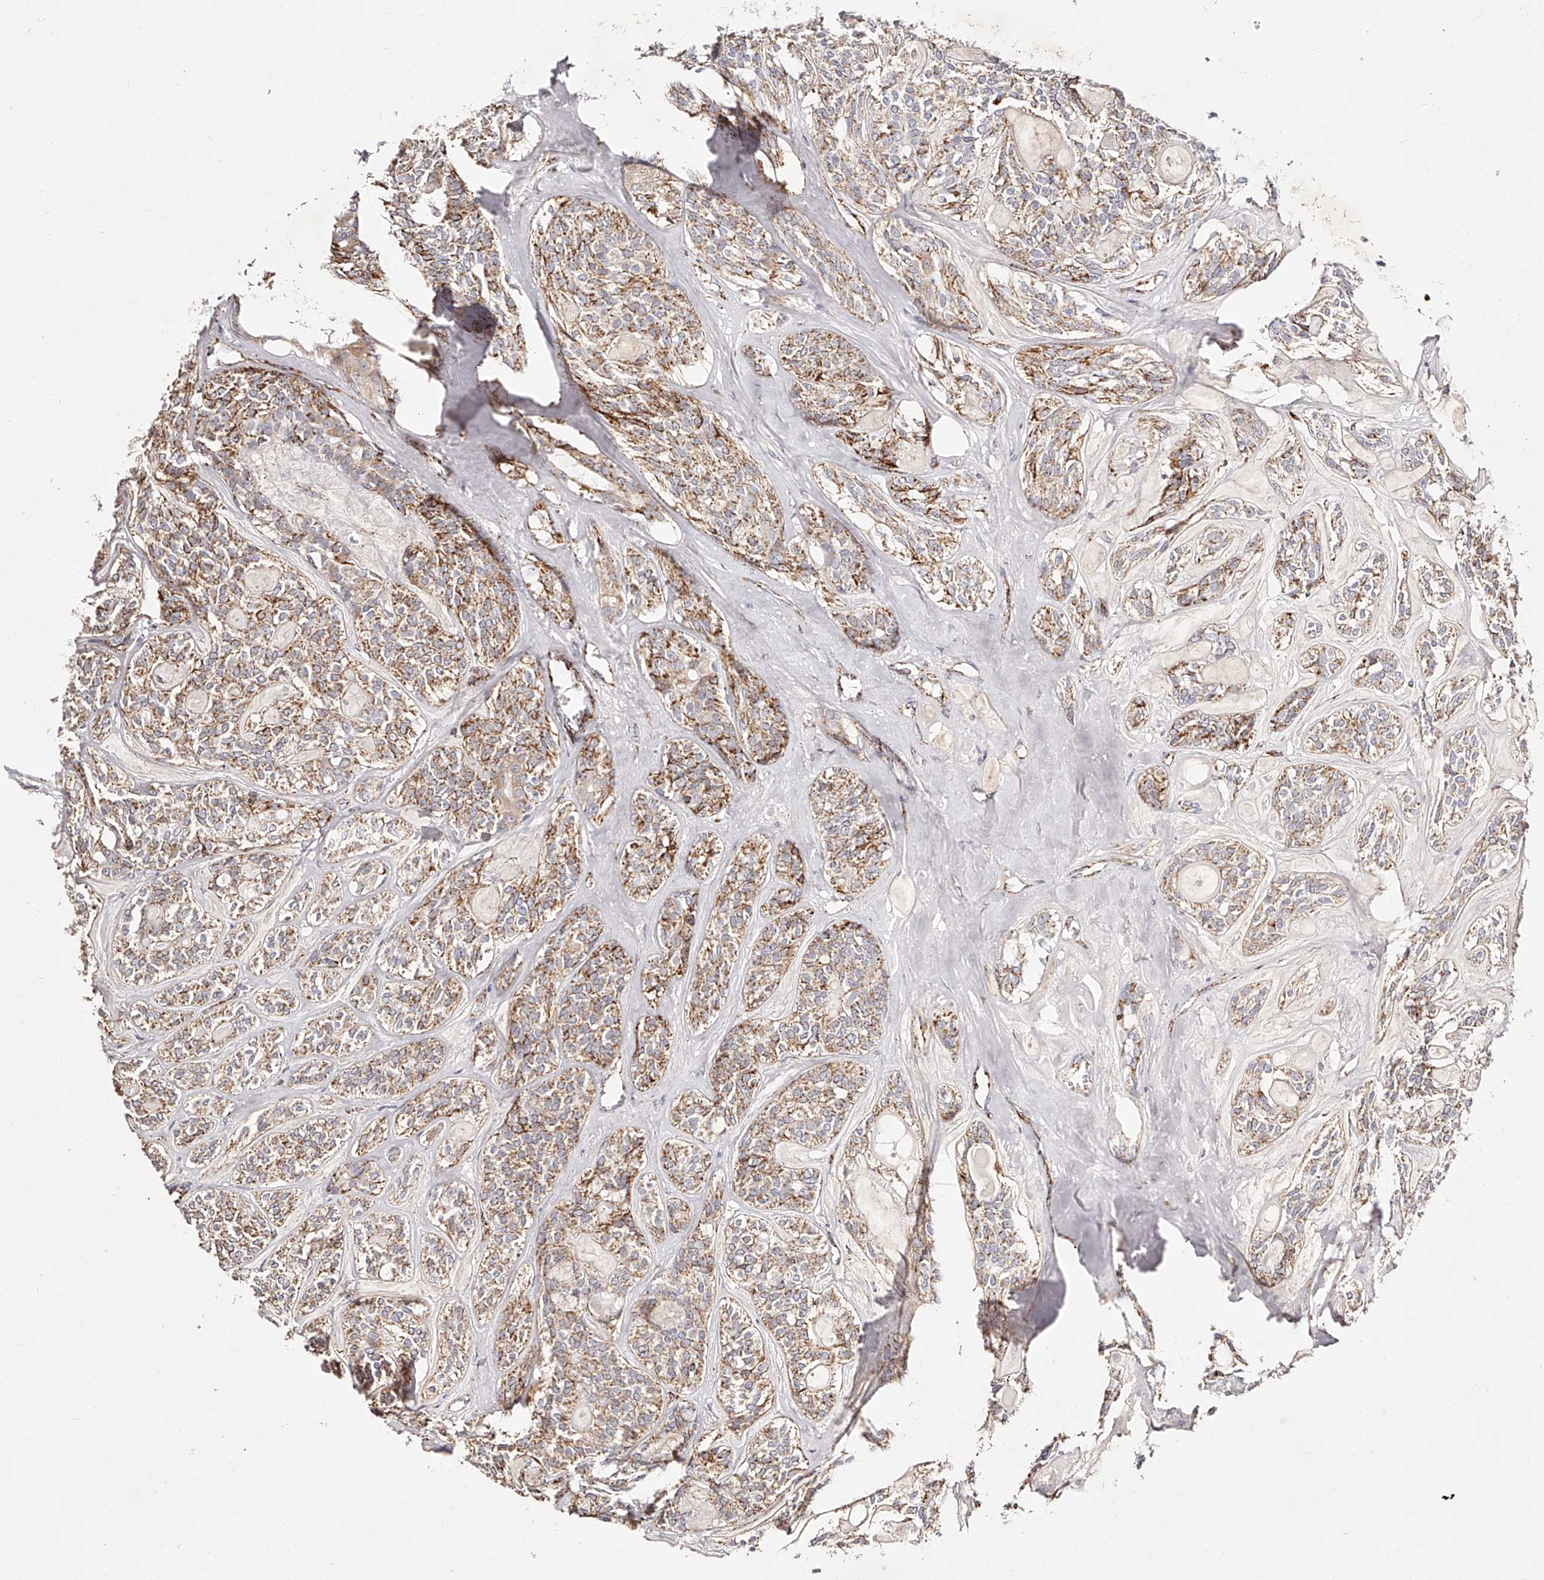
{"staining": {"intensity": "moderate", "quantity": ">75%", "location": "cytoplasmic/membranous"}, "tissue": "head and neck cancer", "cell_type": "Tumor cells", "image_type": "cancer", "snomed": [{"axis": "morphology", "description": "Adenocarcinoma, NOS"}, {"axis": "topography", "description": "Head-Neck"}], "caption": "This image demonstrates head and neck adenocarcinoma stained with IHC to label a protein in brown. The cytoplasmic/membranous of tumor cells show moderate positivity for the protein. Nuclei are counter-stained blue.", "gene": "NDUFV3", "patient": {"sex": "male", "age": 66}}